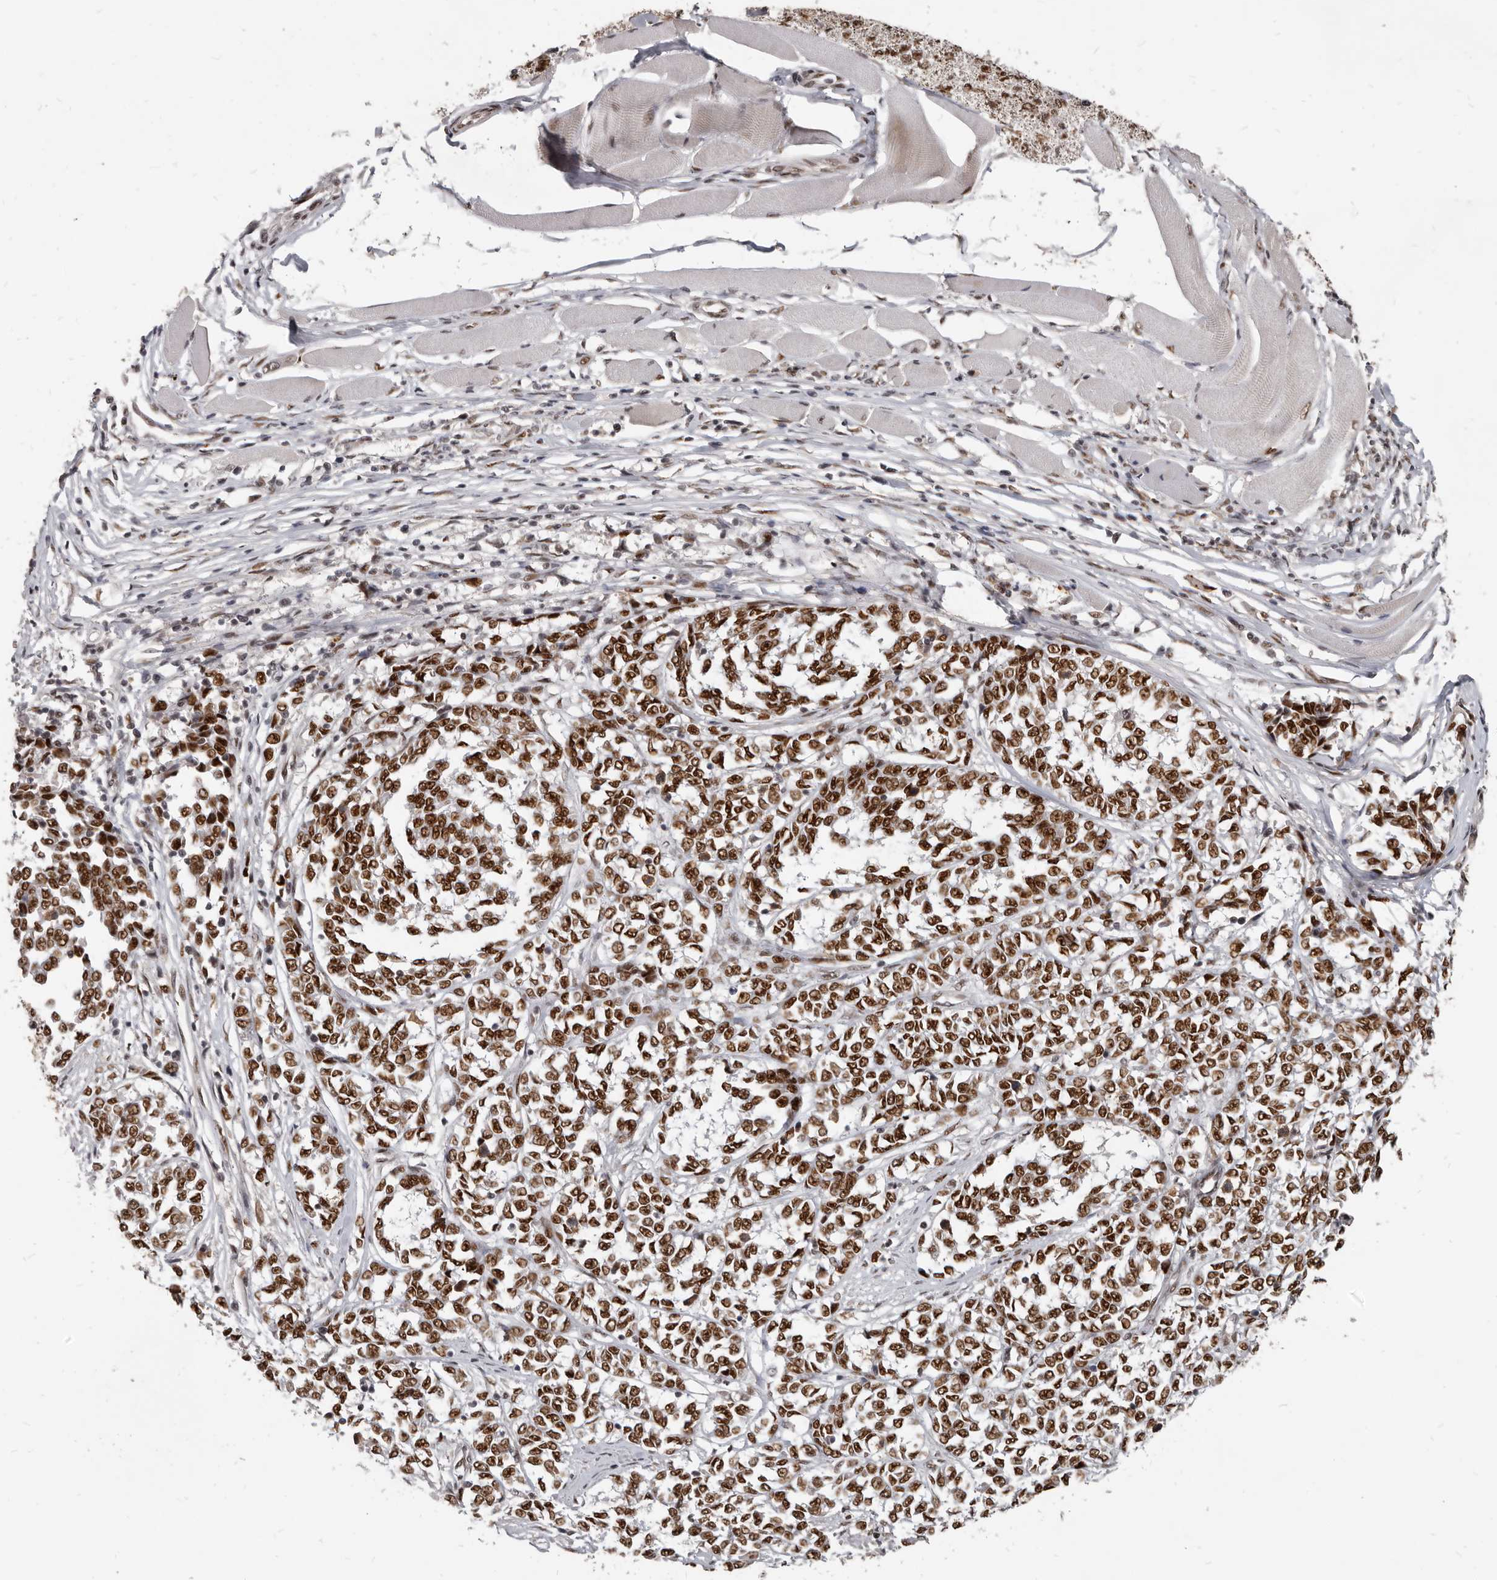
{"staining": {"intensity": "strong", "quantity": ">75%", "location": "nuclear"}, "tissue": "melanoma", "cell_type": "Tumor cells", "image_type": "cancer", "snomed": [{"axis": "morphology", "description": "Malignant melanoma, NOS"}, {"axis": "topography", "description": "Skin"}], "caption": "A high amount of strong nuclear staining is appreciated in about >75% of tumor cells in melanoma tissue.", "gene": "ATF5", "patient": {"sex": "female", "age": 72}}